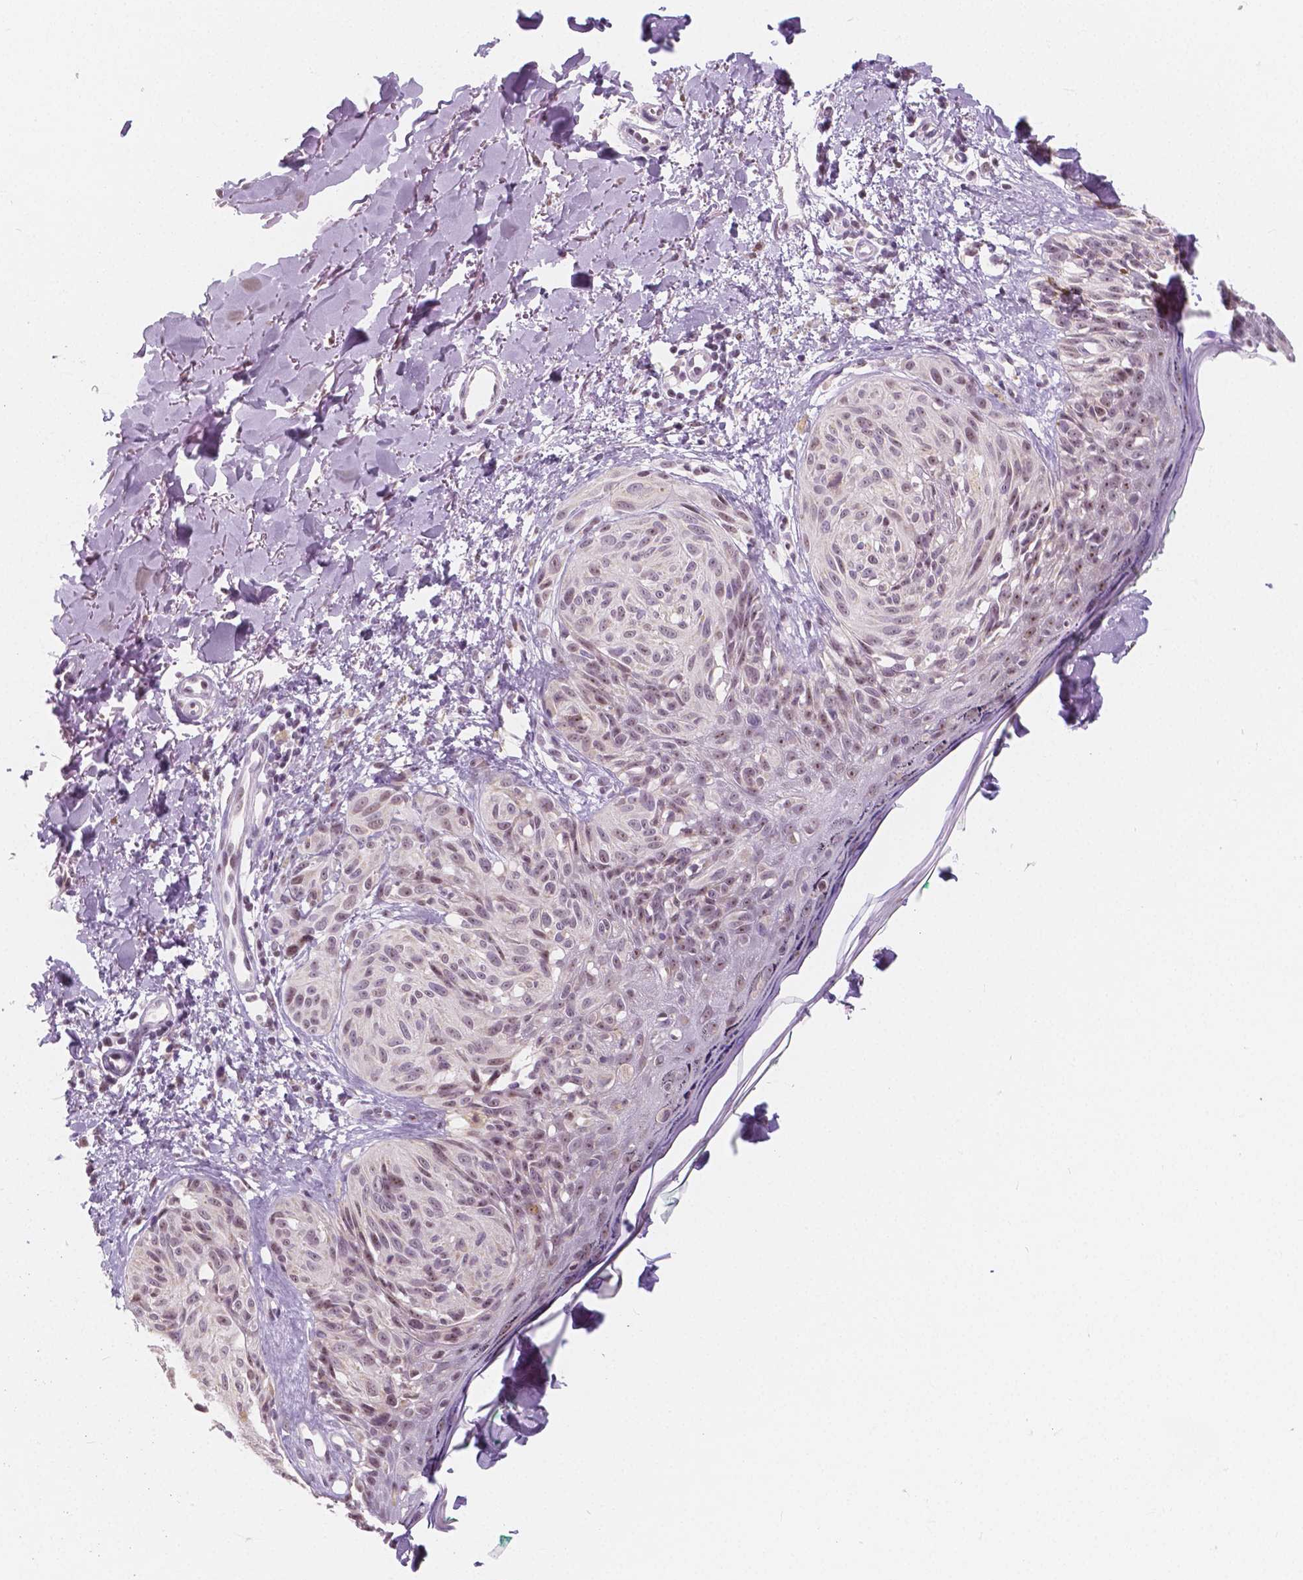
{"staining": {"intensity": "weak", "quantity": "25%-75%", "location": "nuclear"}, "tissue": "melanoma", "cell_type": "Tumor cells", "image_type": "cancer", "snomed": [{"axis": "morphology", "description": "Malignant melanoma, NOS"}, {"axis": "topography", "description": "Skin"}], "caption": "The micrograph shows staining of melanoma, revealing weak nuclear protein staining (brown color) within tumor cells.", "gene": "NOLC1", "patient": {"sex": "female", "age": 87}}